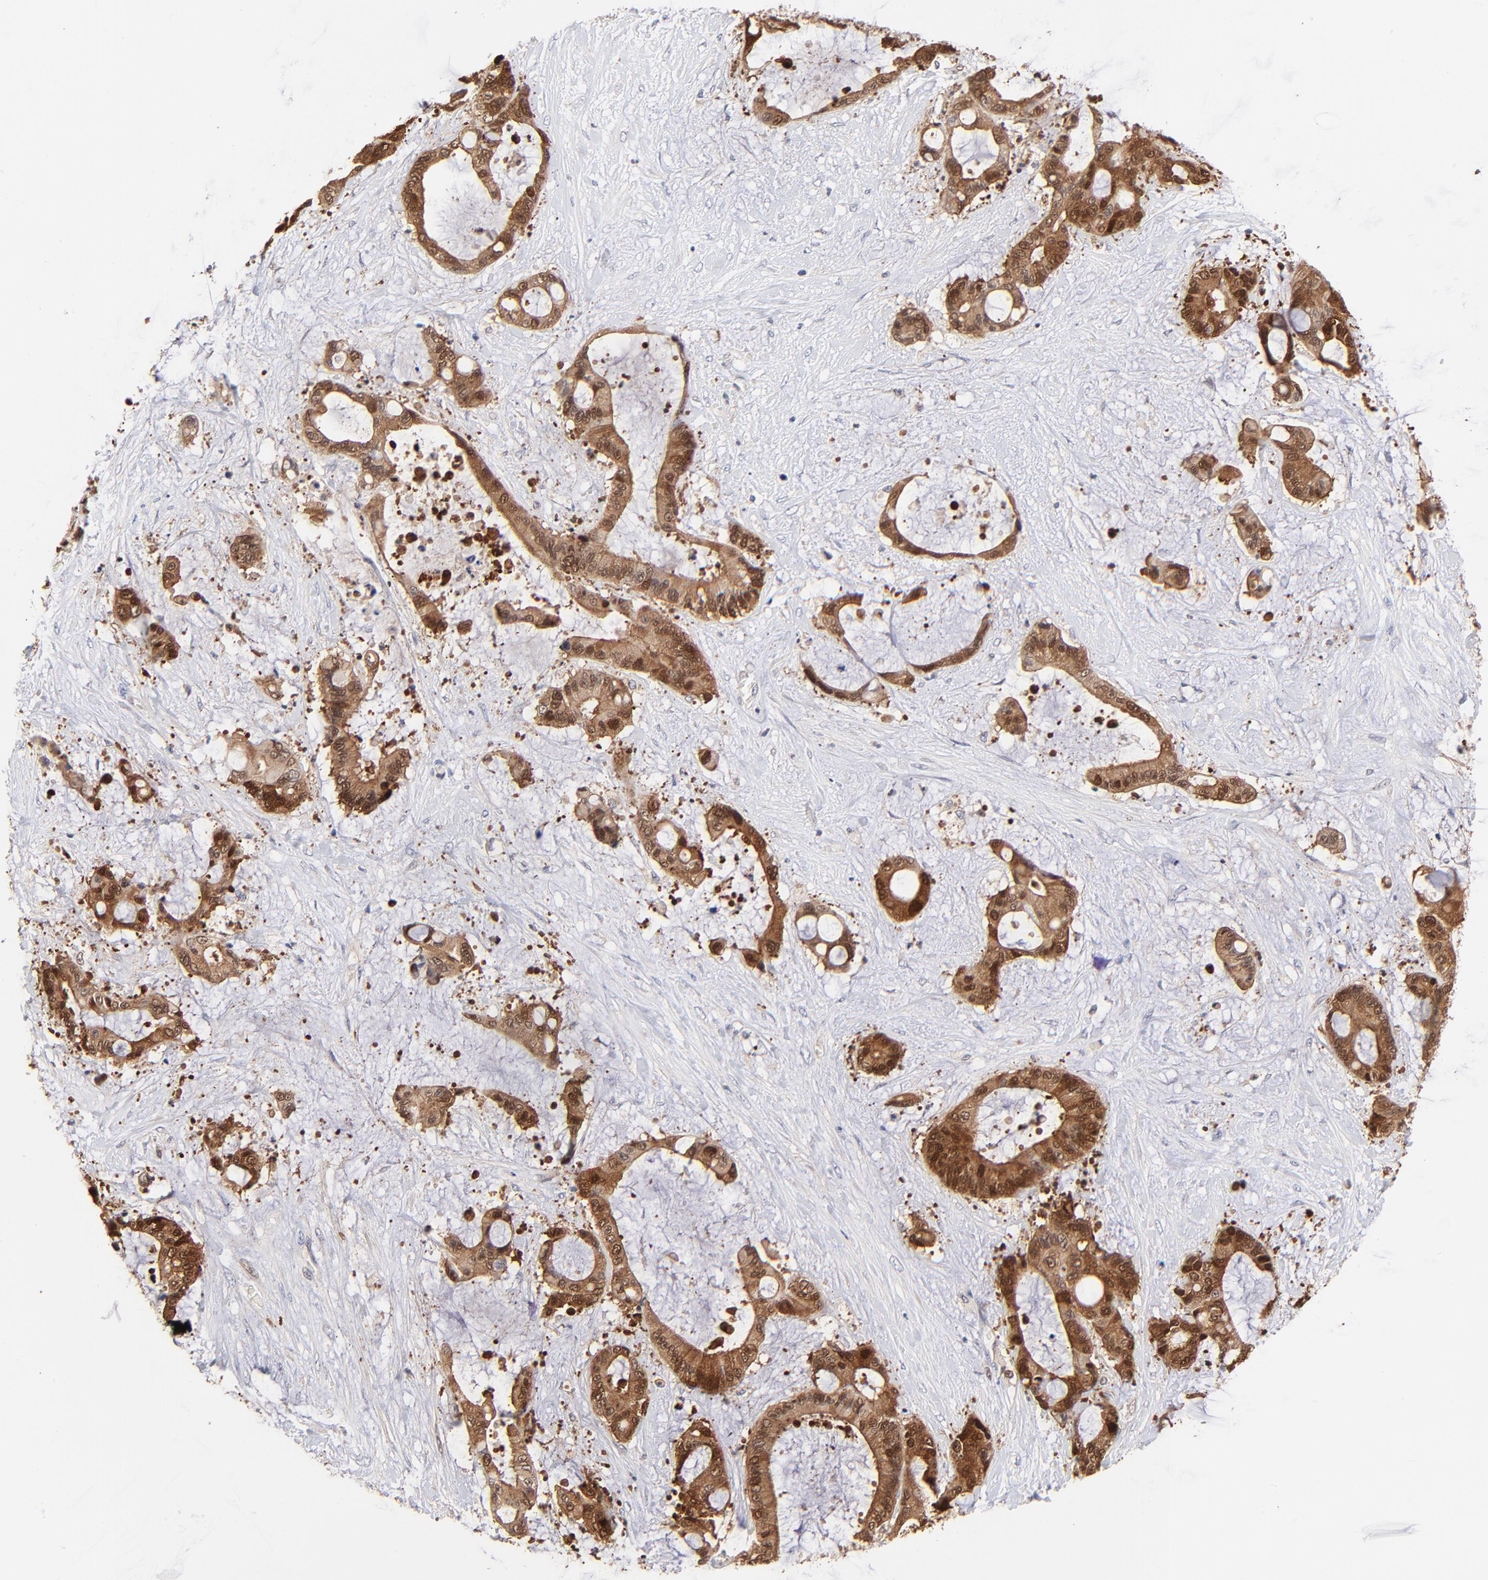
{"staining": {"intensity": "strong", "quantity": ">75%", "location": "cytoplasmic/membranous,nuclear"}, "tissue": "liver cancer", "cell_type": "Tumor cells", "image_type": "cancer", "snomed": [{"axis": "morphology", "description": "Cholangiocarcinoma"}, {"axis": "topography", "description": "Liver"}], "caption": "Cholangiocarcinoma (liver) stained for a protein (brown) exhibits strong cytoplasmic/membranous and nuclear positive expression in approximately >75% of tumor cells.", "gene": "DCTPP1", "patient": {"sex": "female", "age": 73}}